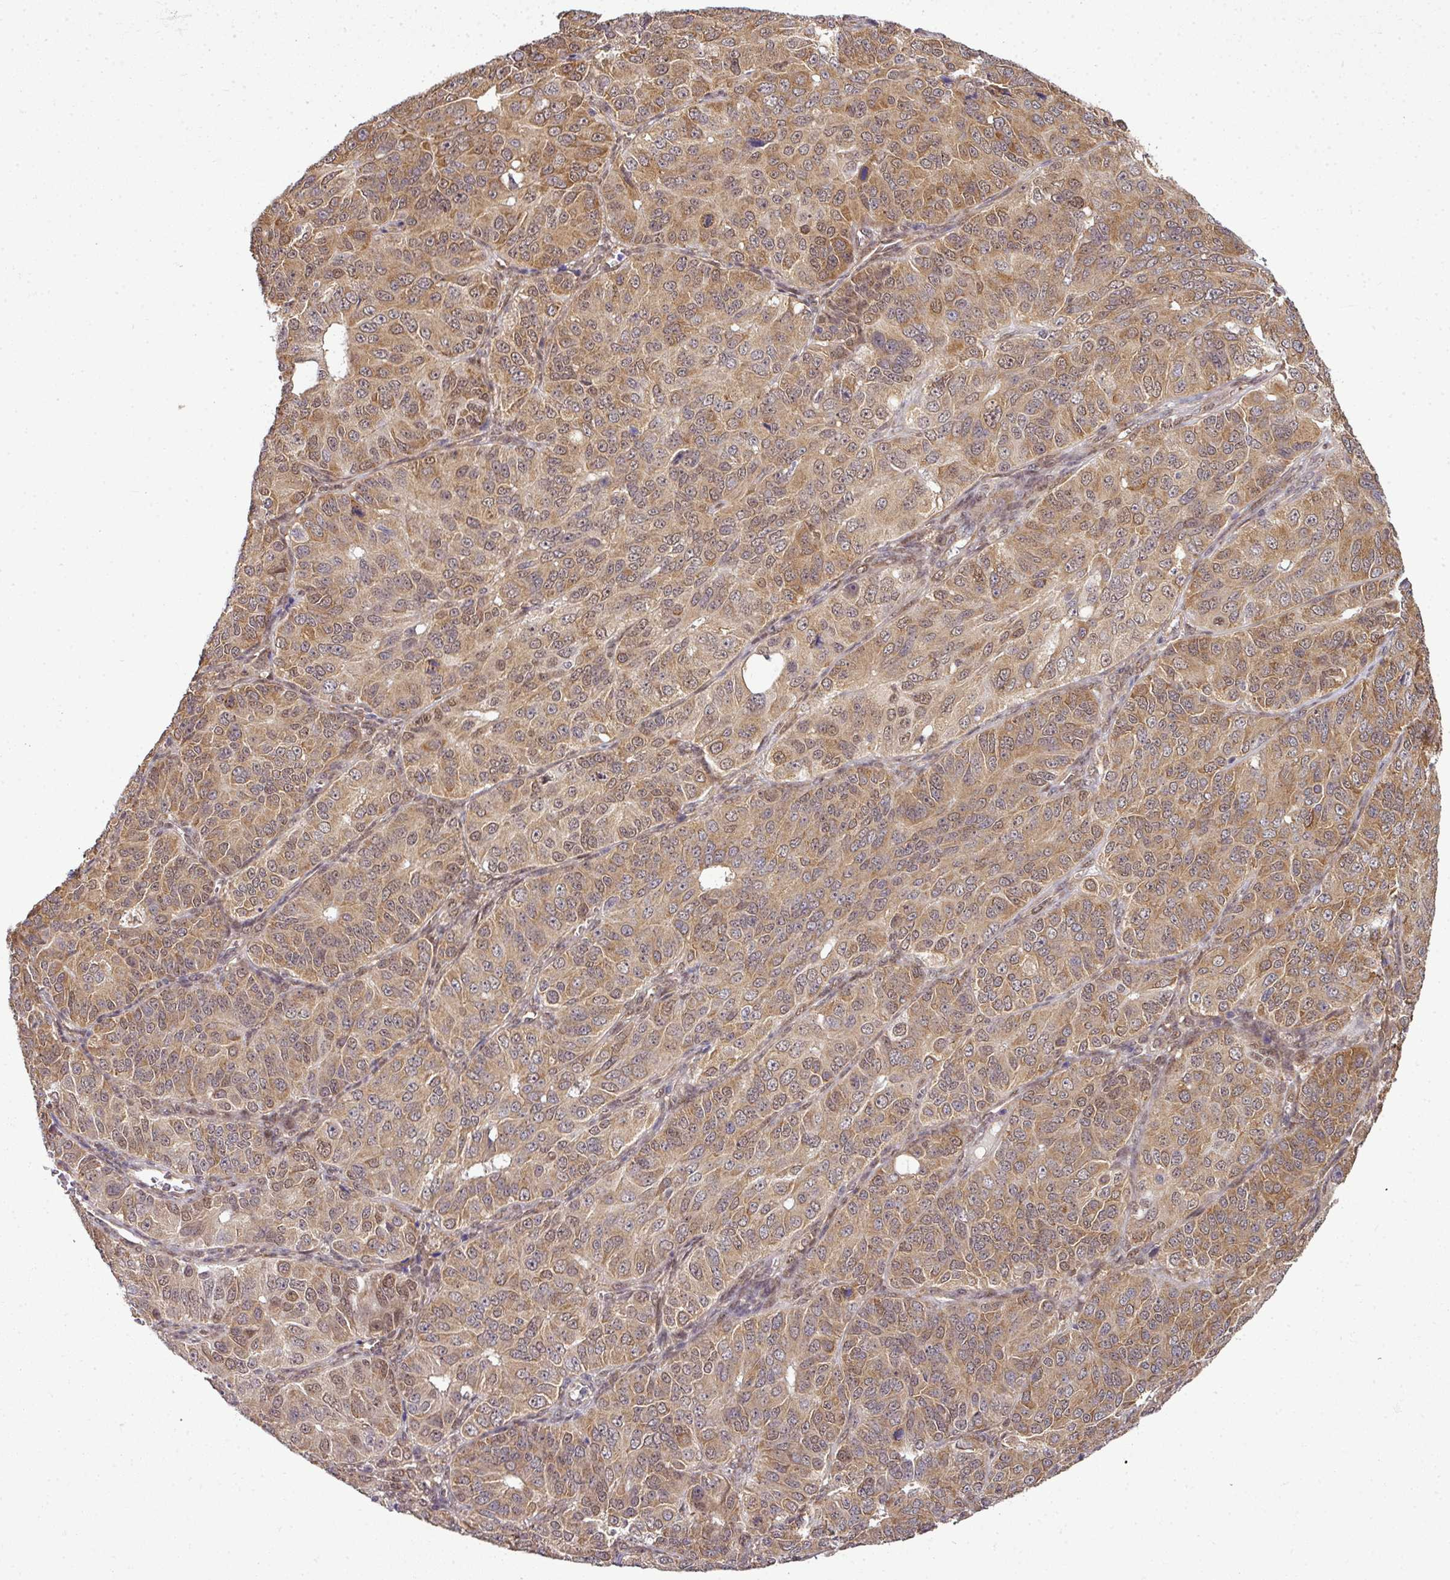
{"staining": {"intensity": "moderate", "quantity": ">75%", "location": "cytoplasmic/membranous"}, "tissue": "ovarian cancer", "cell_type": "Tumor cells", "image_type": "cancer", "snomed": [{"axis": "morphology", "description": "Carcinoma, endometroid"}, {"axis": "topography", "description": "Ovary"}], "caption": "Endometroid carcinoma (ovarian) tissue demonstrates moderate cytoplasmic/membranous expression in about >75% of tumor cells, visualized by immunohistochemistry.", "gene": "RBM4B", "patient": {"sex": "female", "age": 51}}